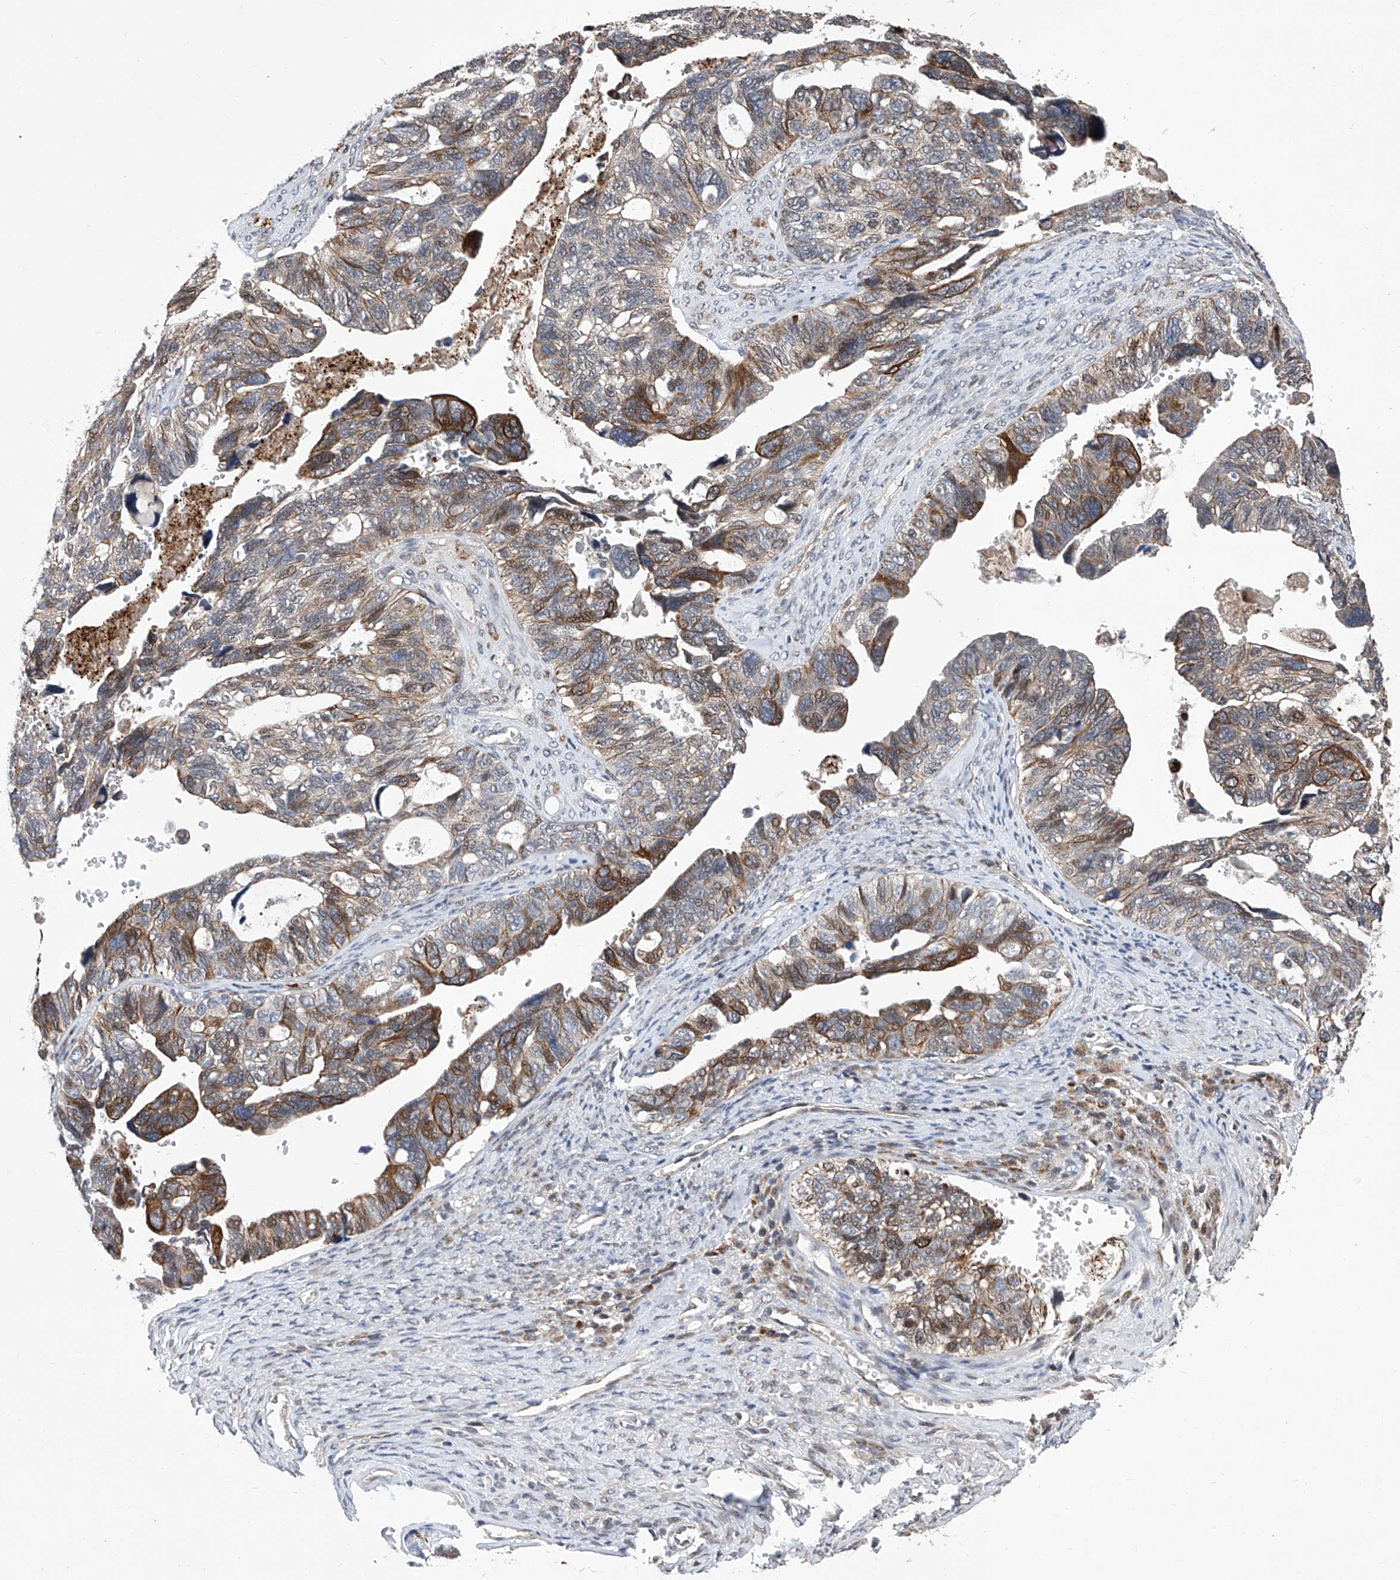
{"staining": {"intensity": "moderate", "quantity": "<25%", "location": "cytoplasmic/membranous"}, "tissue": "ovarian cancer", "cell_type": "Tumor cells", "image_type": "cancer", "snomed": [{"axis": "morphology", "description": "Cystadenocarcinoma, serous, NOS"}, {"axis": "topography", "description": "Ovary"}], "caption": "Tumor cells demonstrate low levels of moderate cytoplasmic/membranous positivity in about <25% of cells in ovarian cancer (serous cystadenocarcinoma).", "gene": "FARP2", "patient": {"sex": "female", "age": 79}}